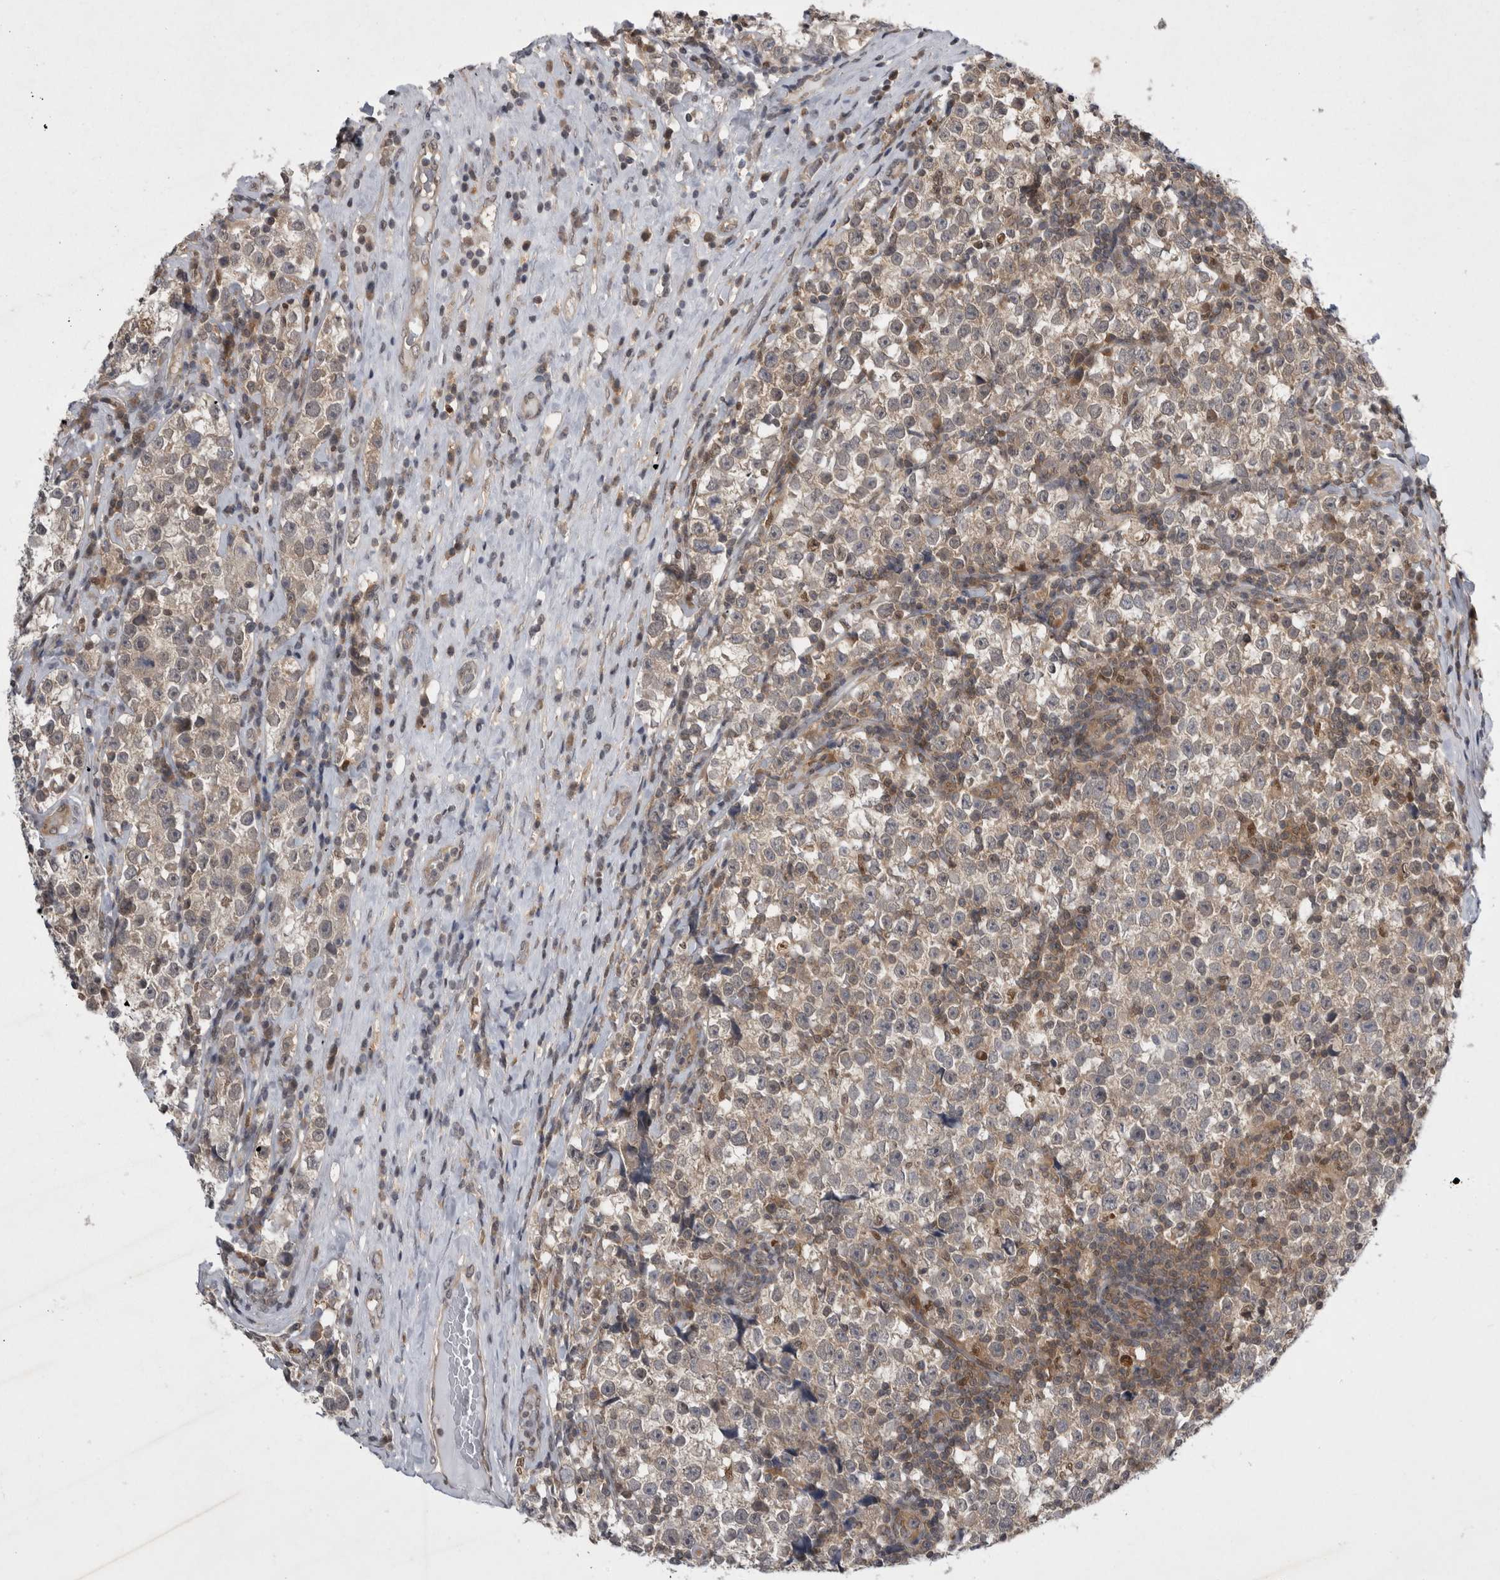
{"staining": {"intensity": "weak", "quantity": ">75%", "location": "cytoplasmic/membranous"}, "tissue": "testis cancer", "cell_type": "Tumor cells", "image_type": "cancer", "snomed": [{"axis": "morphology", "description": "Normal tissue, NOS"}, {"axis": "morphology", "description": "Seminoma, NOS"}, {"axis": "topography", "description": "Testis"}], "caption": "Brown immunohistochemical staining in testis cancer (seminoma) exhibits weak cytoplasmic/membranous positivity in approximately >75% of tumor cells.", "gene": "PSMB2", "patient": {"sex": "male", "age": 43}}